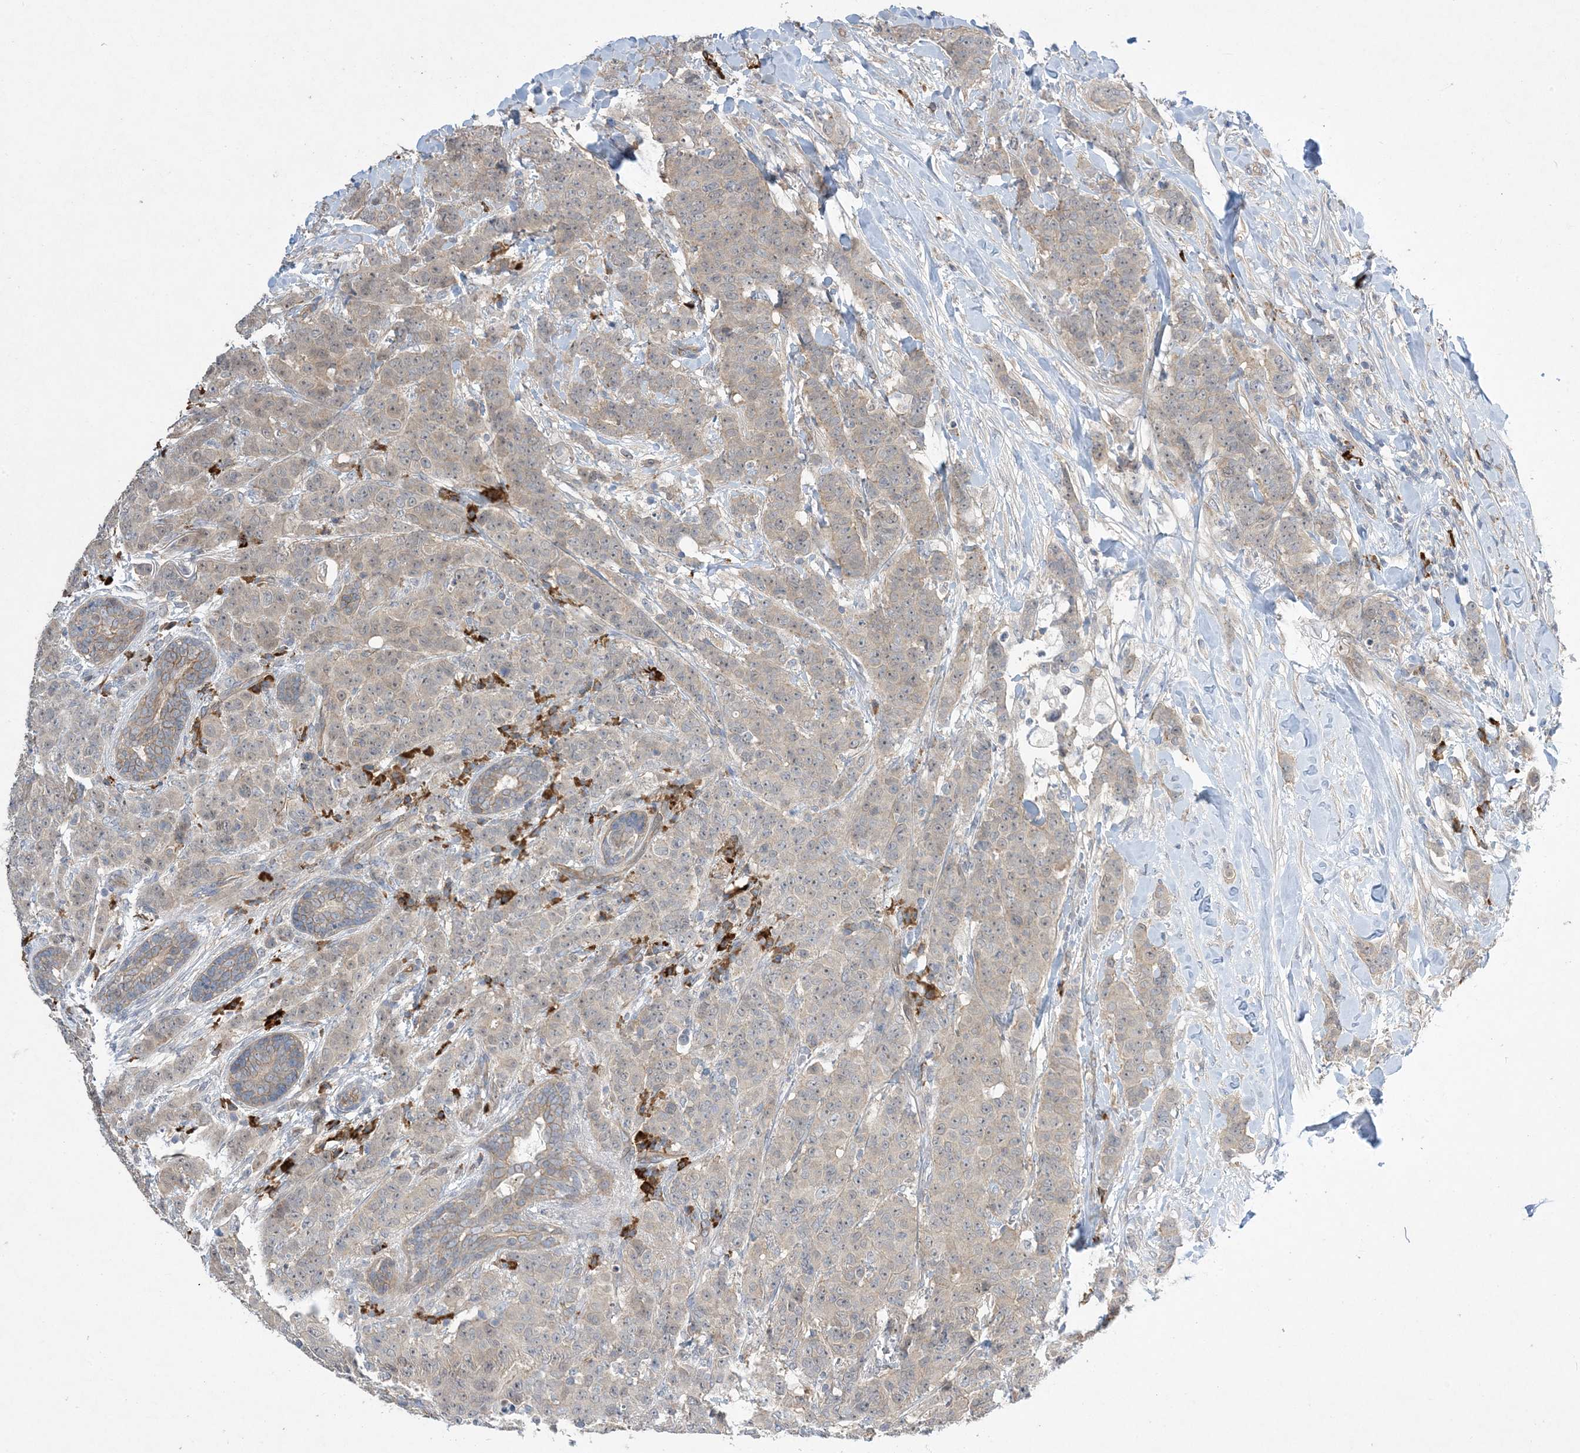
{"staining": {"intensity": "weak", "quantity": "<25%", "location": "cytoplasmic/membranous"}, "tissue": "breast cancer", "cell_type": "Tumor cells", "image_type": "cancer", "snomed": [{"axis": "morphology", "description": "Duct carcinoma"}, {"axis": "topography", "description": "Breast"}], "caption": "IHC photomicrograph of human breast infiltrating ductal carcinoma stained for a protein (brown), which exhibits no staining in tumor cells. (Stains: DAB immunohistochemistry with hematoxylin counter stain, Microscopy: brightfield microscopy at high magnification).", "gene": "AOC1", "patient": {"sex": "female", "age": 40}}